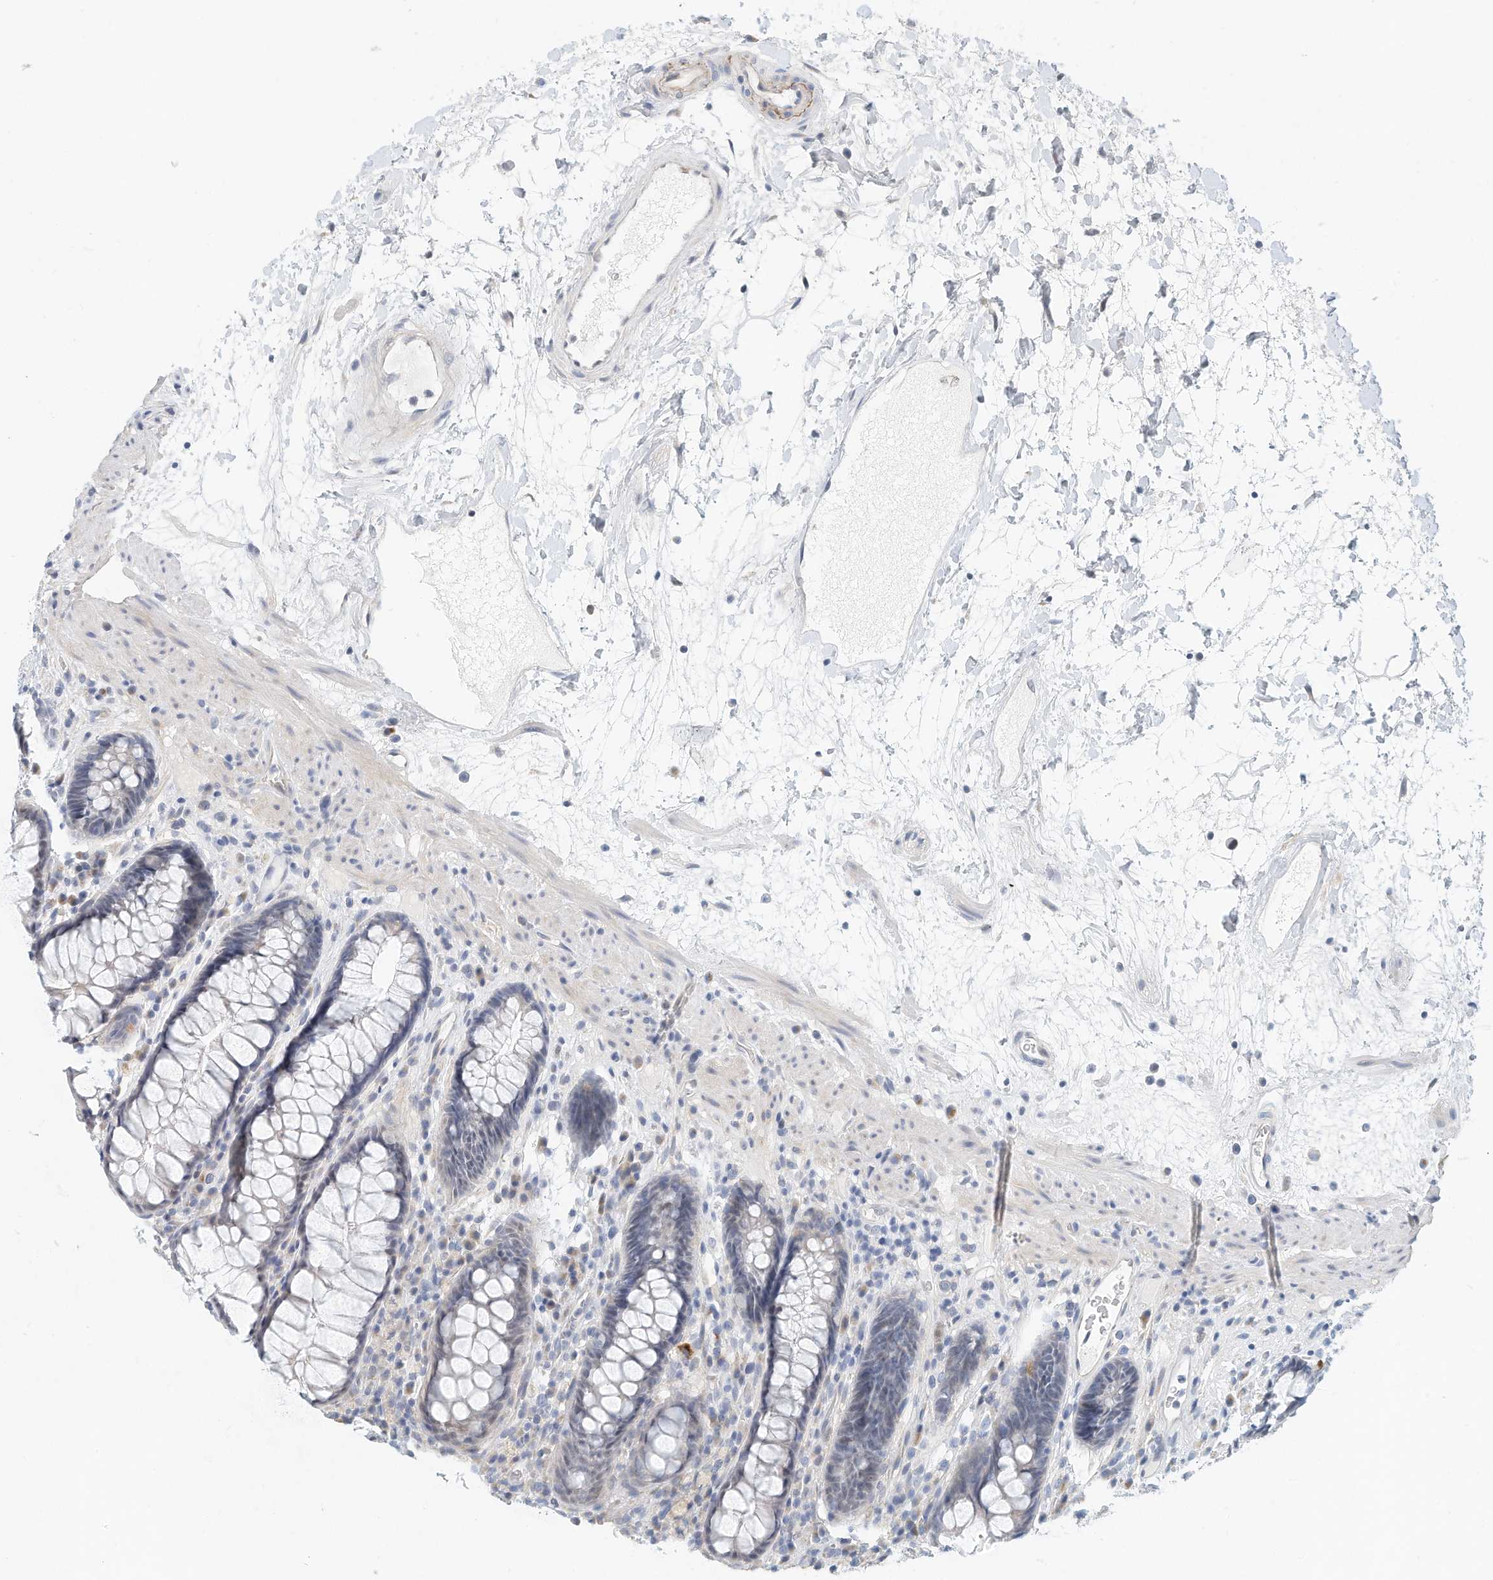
{"staining": {"intensity": "negative", "quantity": "none", "location": "none"}, "tissue": "rectum", "cell_type": "Glandular cells", "image_type": "normal", "snomed": [{"axis": "morphology", "description": "Normal tissue, NOS"}, {"axis": "topography", "description": "Rectum"}], "caption": "High magnification brightfield microscopy of benign rectum stained with DAB (brown) and counterstained with hematoxylin (blue): glandular cells show no significant staining.", "gene": "ARHGAP28", "patient": {"sex": "male", "age": 64}}